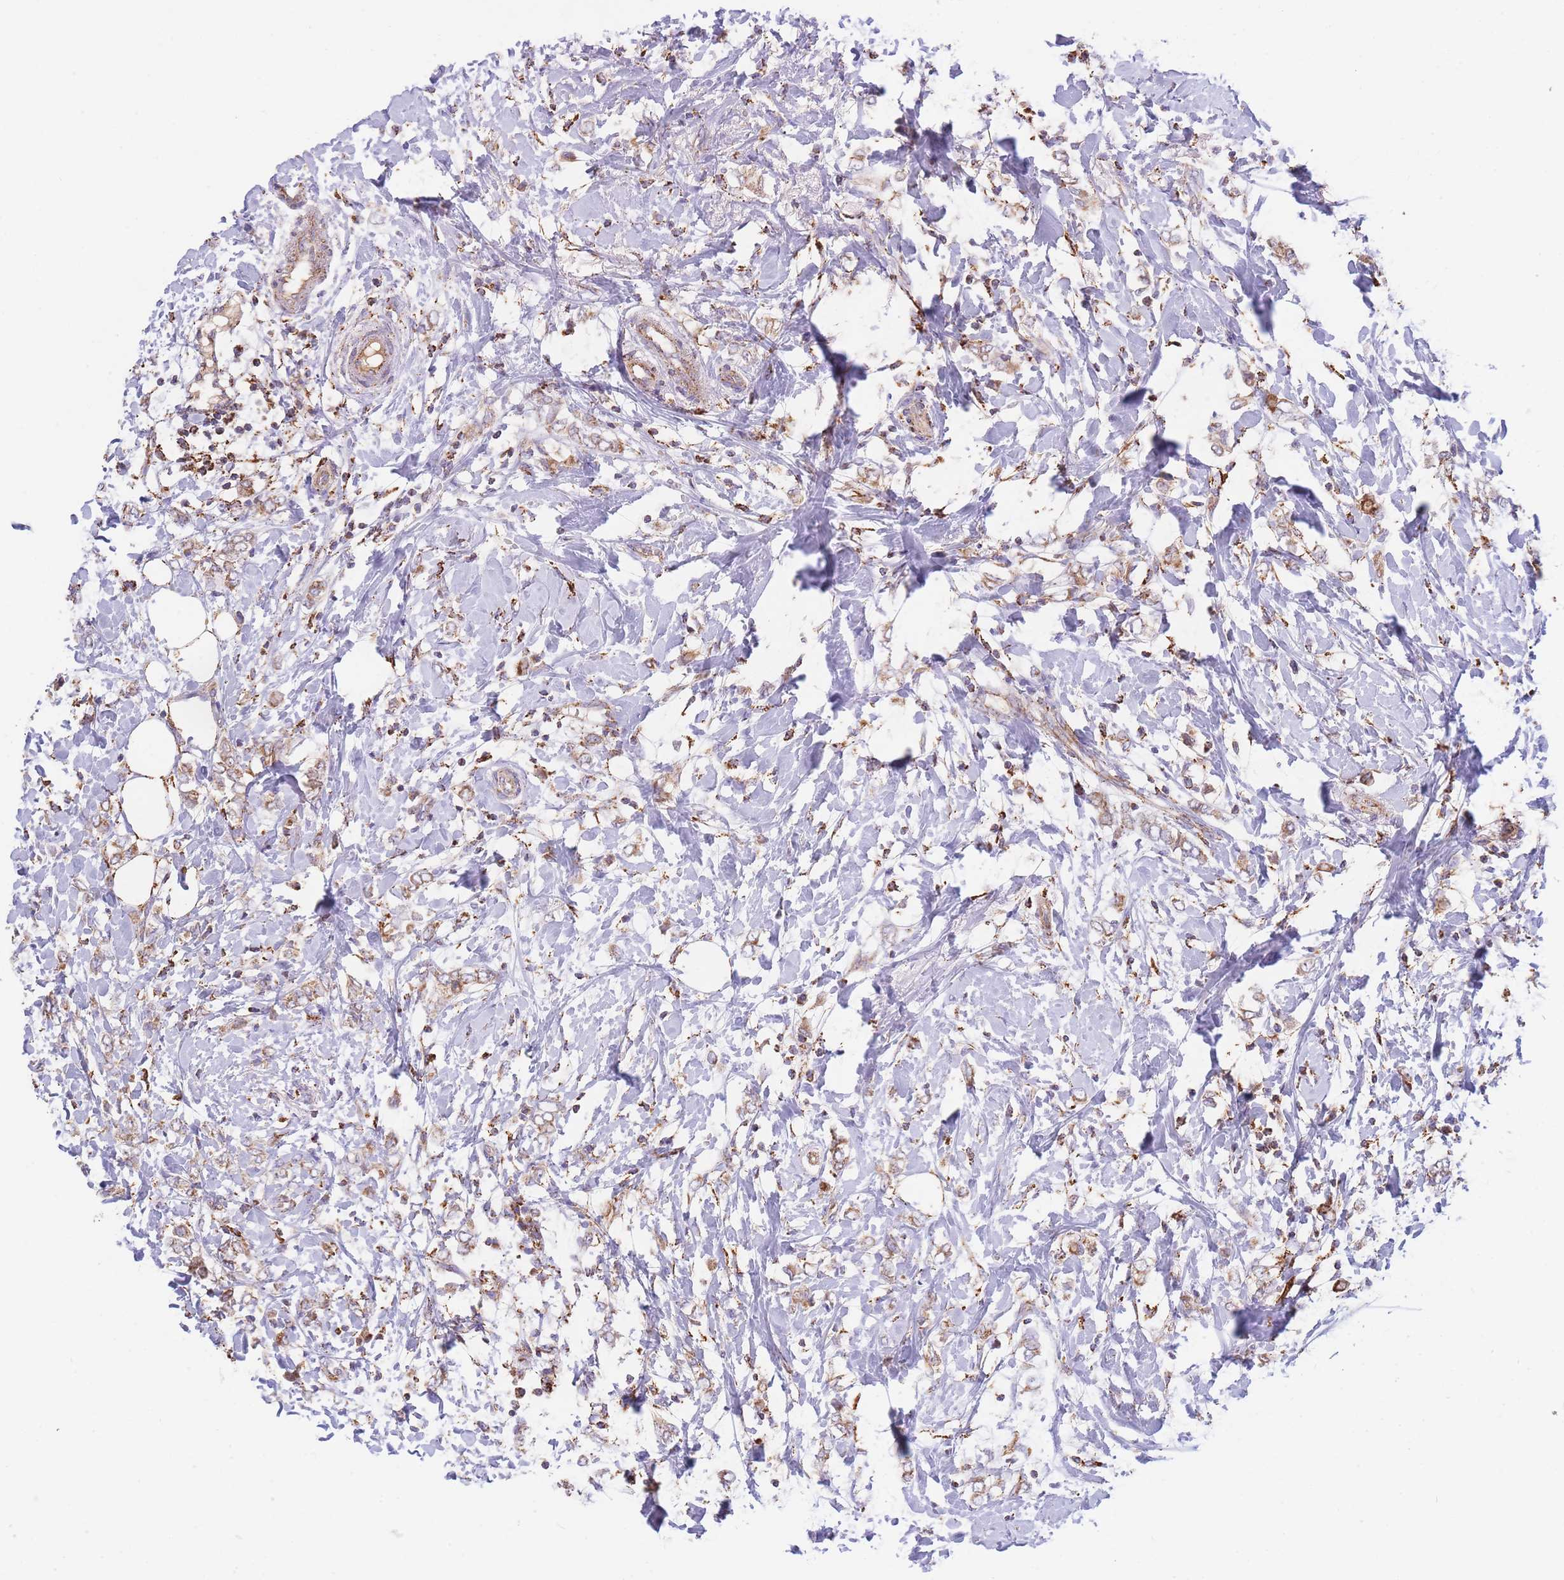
{"staining": {"intensity": "weak", "quantity": "25%-75%", "location": "cytoplasmic/membranous"}, "tissue": "breast cancer", "cell_type": "Tumor cells", "image_type": "cancer", "snomed": [{"axis": "morphology", "description": "Normal tissue, NOS"}, {"axis": "morphology", "description": "Lobular carcinoma"}, {"axis": "topography", "description": "Breast"}], "caption": "IHC (DAB (3,3'-diaminobenzidine)) staining of breast cancer (lobular carcinoma) displays weak cytoplasmic/membranous protein staining in about 25%-75% of tumor cells.", "gene": "MRPL17", "patient": {"sex": "female", "age": 47}}